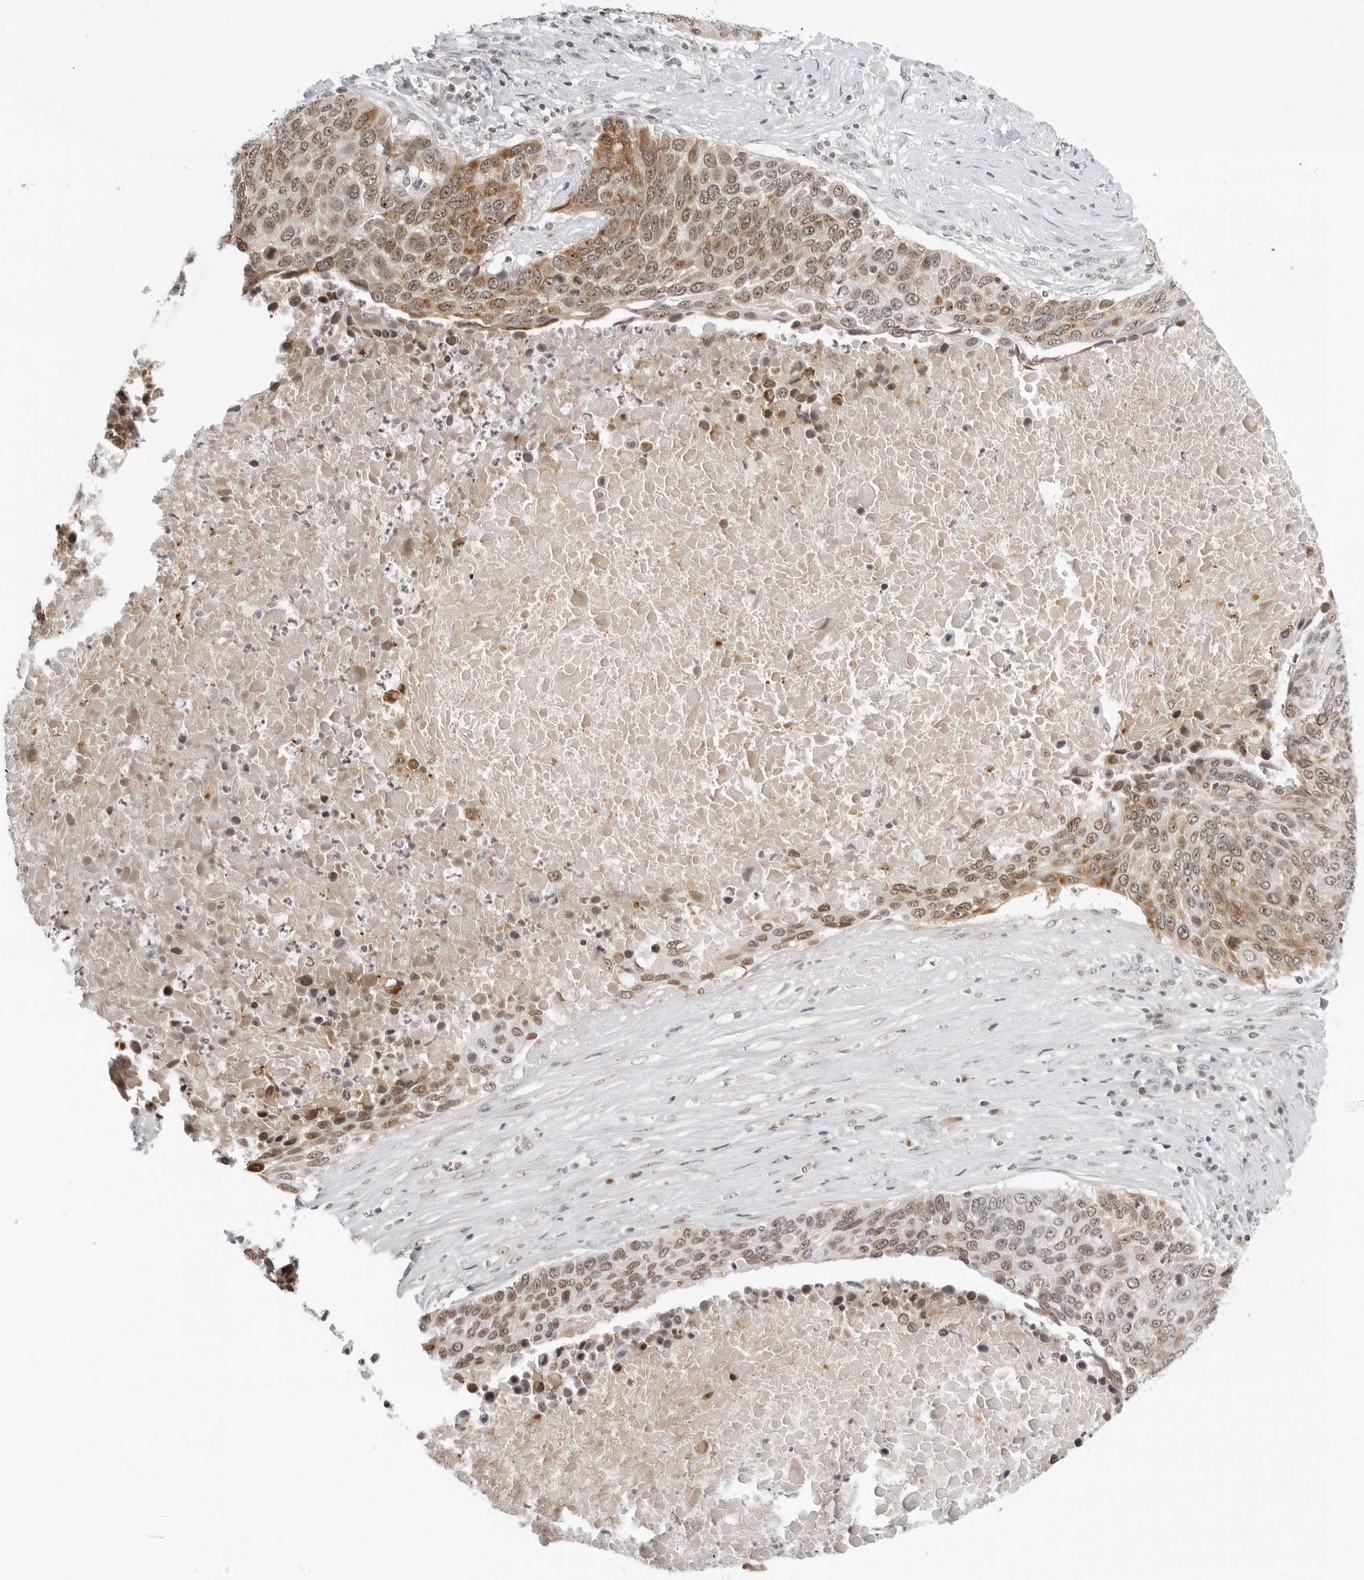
{"staining": {"intensity": "moderate", "quantity": ">75%", "location": "cytoplasmic/membranous,nuclear"}, "tissue": "lung cancer", "cell_type": "Tumor cells", "image_type": "cancer", "snomed": [{"axis": "morphology", "description": "Squamous cell carcinoma, NOS"}, {"axis": "topography", "description": "Lung"}], "caption": "Immunohistochemistry (DAB) staining of lung squamous cell carcinoma demonstrates moderate cytoplasmic/membranous and nuclear protein staining in about >75% of tumor cells. The staining was performed using DAB, with brown indicating positive protein expression. Nuclei are stained blue with hematoxylin.", "gene": "MSH6", "patient": {"sex": "male", "age": 66}}